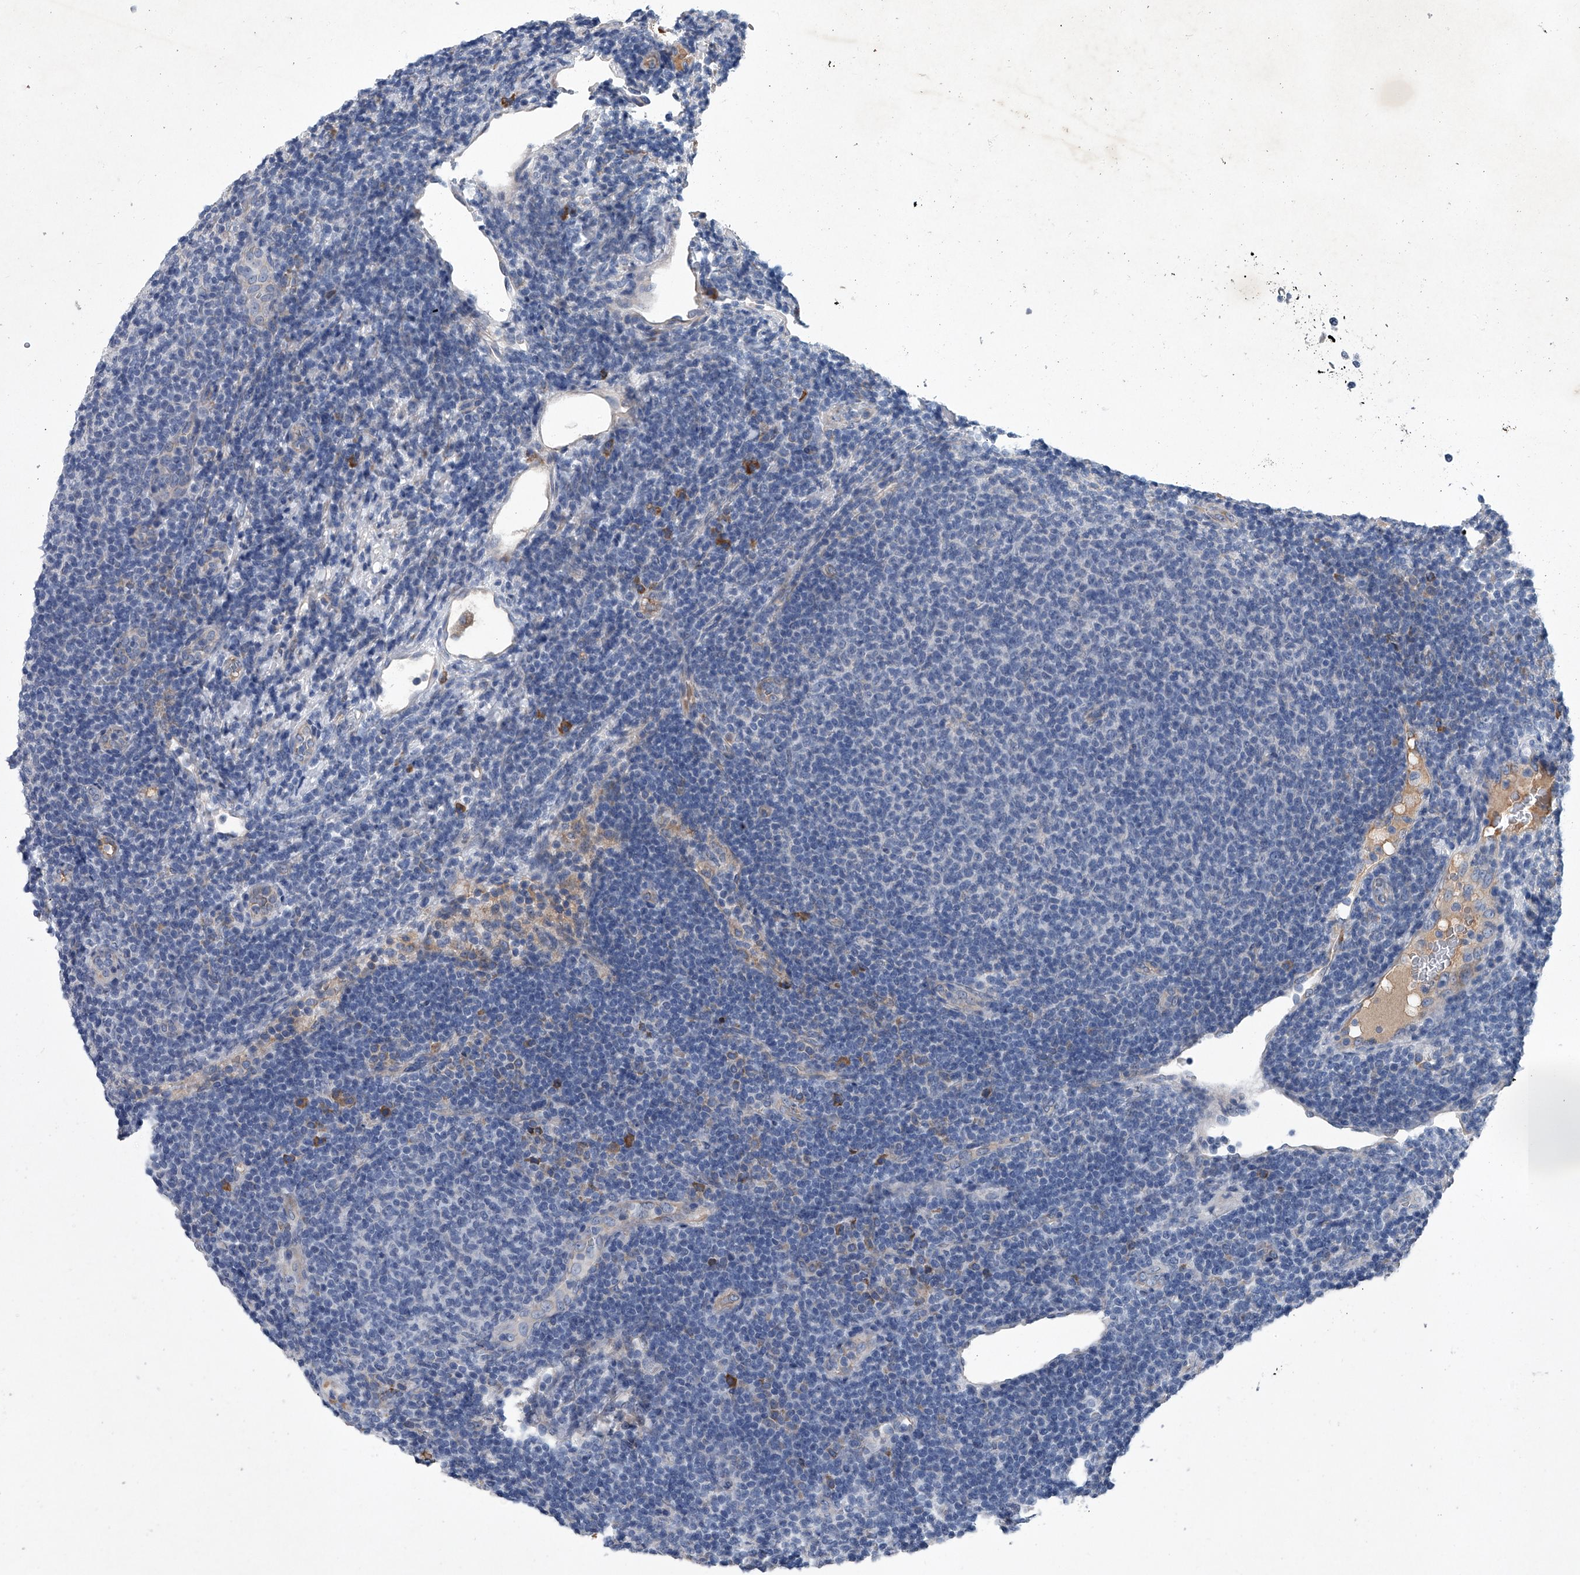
{"staining": {"intensity": "negative", "quantity": "none", "location": "none"}, "tissue": "lymphoma", "cell_type": "Tumor cells", "image_type": "cancer", "snomed": [{"axis": "morphology", "description": "Malignant lymphoma, non-Hodgkin's type, Low grade"}, {"axis": "topography", "description": "Lymph node"}], "caption": "An image of human low-grade malignant lymphoma, non-Hodgkin's type is negative for staining in tumor cells. The staining was performed using DAB (3,3'-diaminobenzidine) to visualize the protein expression in brown, while the nuclei were stained in blue with hematoxylin (Magnification: 20x).", "gene": "ABCG1", "patient": {"sex": "male", "age": 66}}